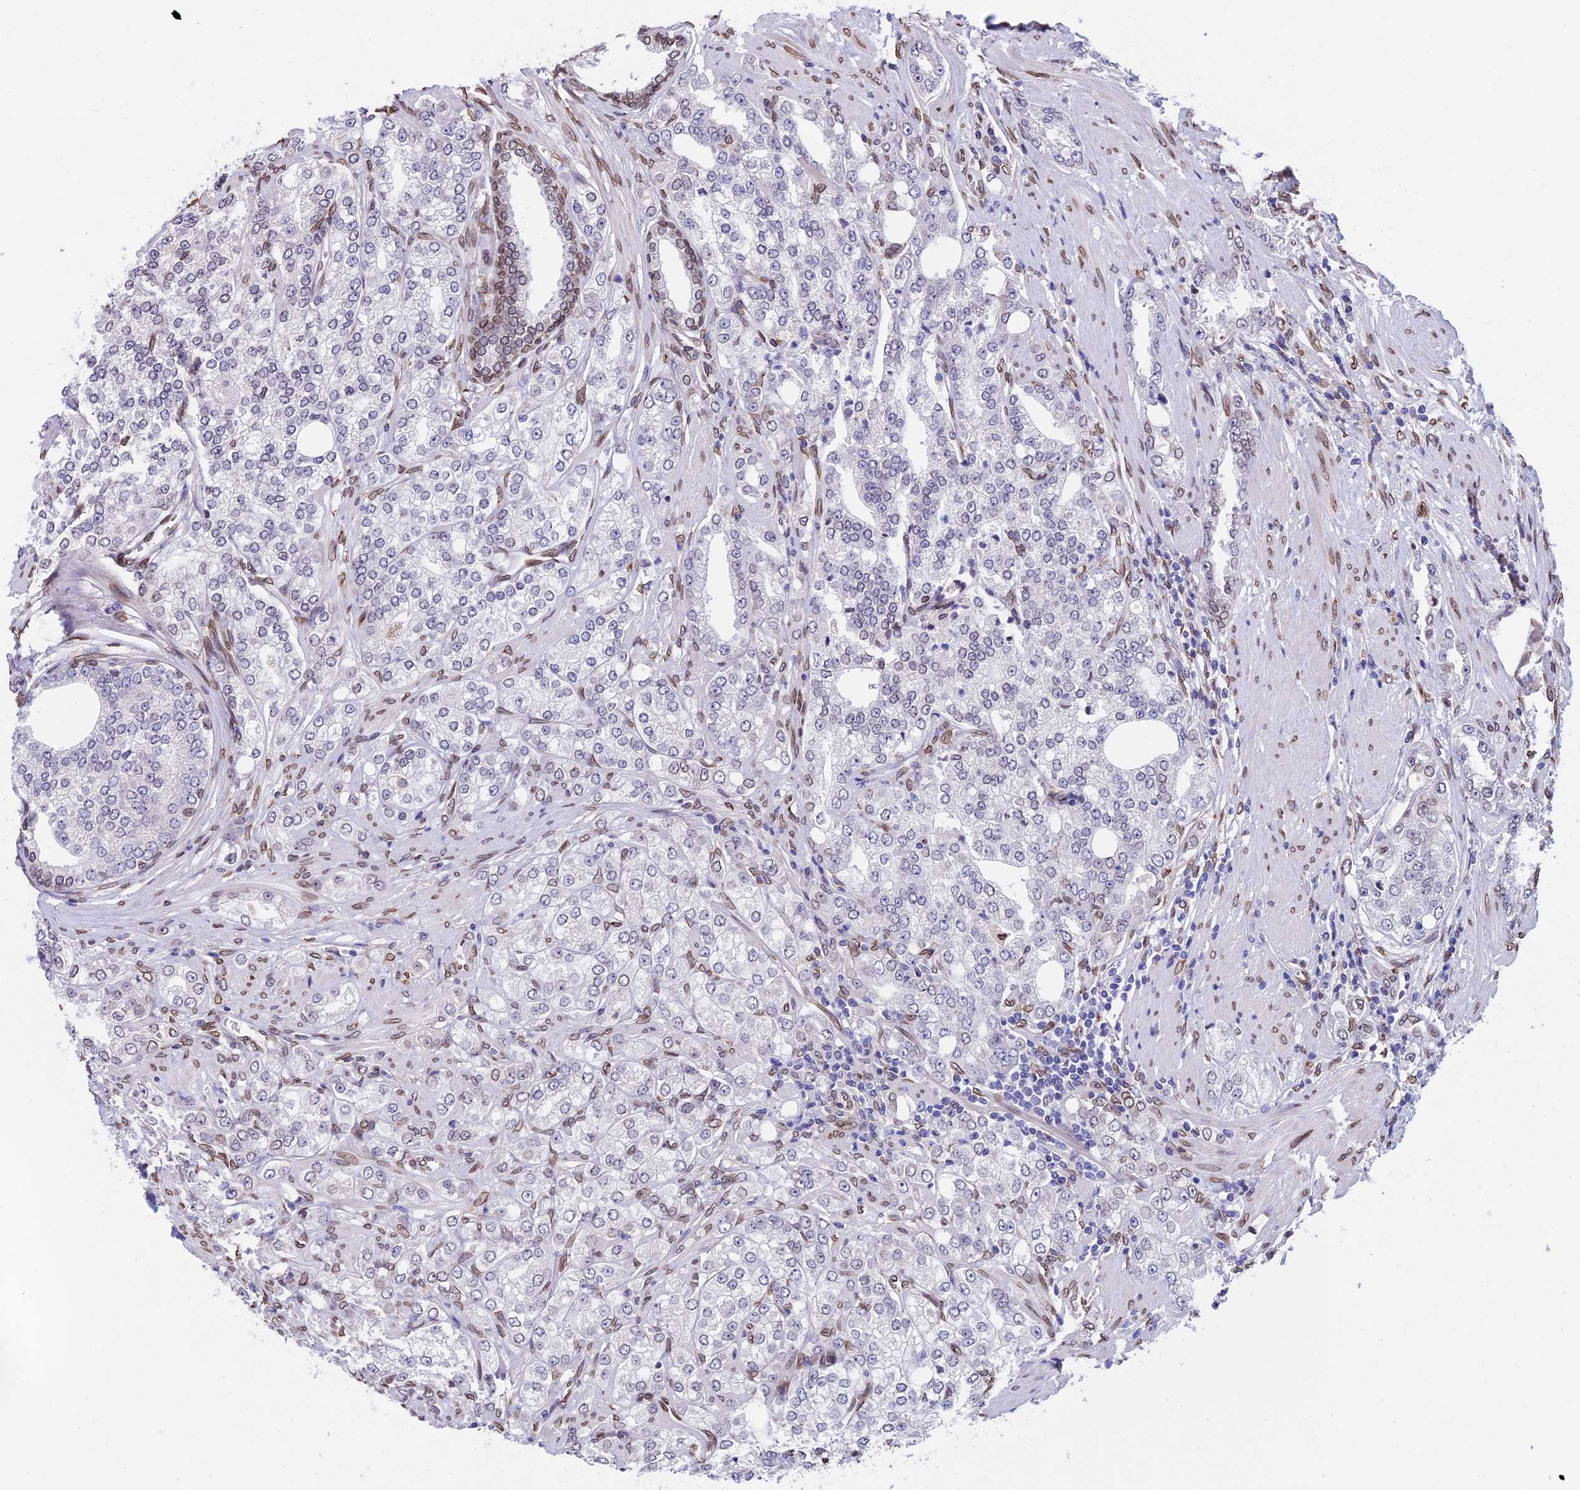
{"staining": {"intensity": "negative", "quantity": "none", "location": "none"}, "tissue": "prostate cancer", "cell_type": "Tumor cells", "image_type": "cancer", "snomed": [{"axis": "morphology", "description": "Adenocarcinoma, High grade"}, {"axis": "topography", "description": "Prostate"}], "caption": "The histopathology image exhibits no significant staining in tumor cells of adenocarcinoma (high-grade) (prostate).", "gene": "TMPRSS7", "patient": {"sex": "male", "age": 64}}